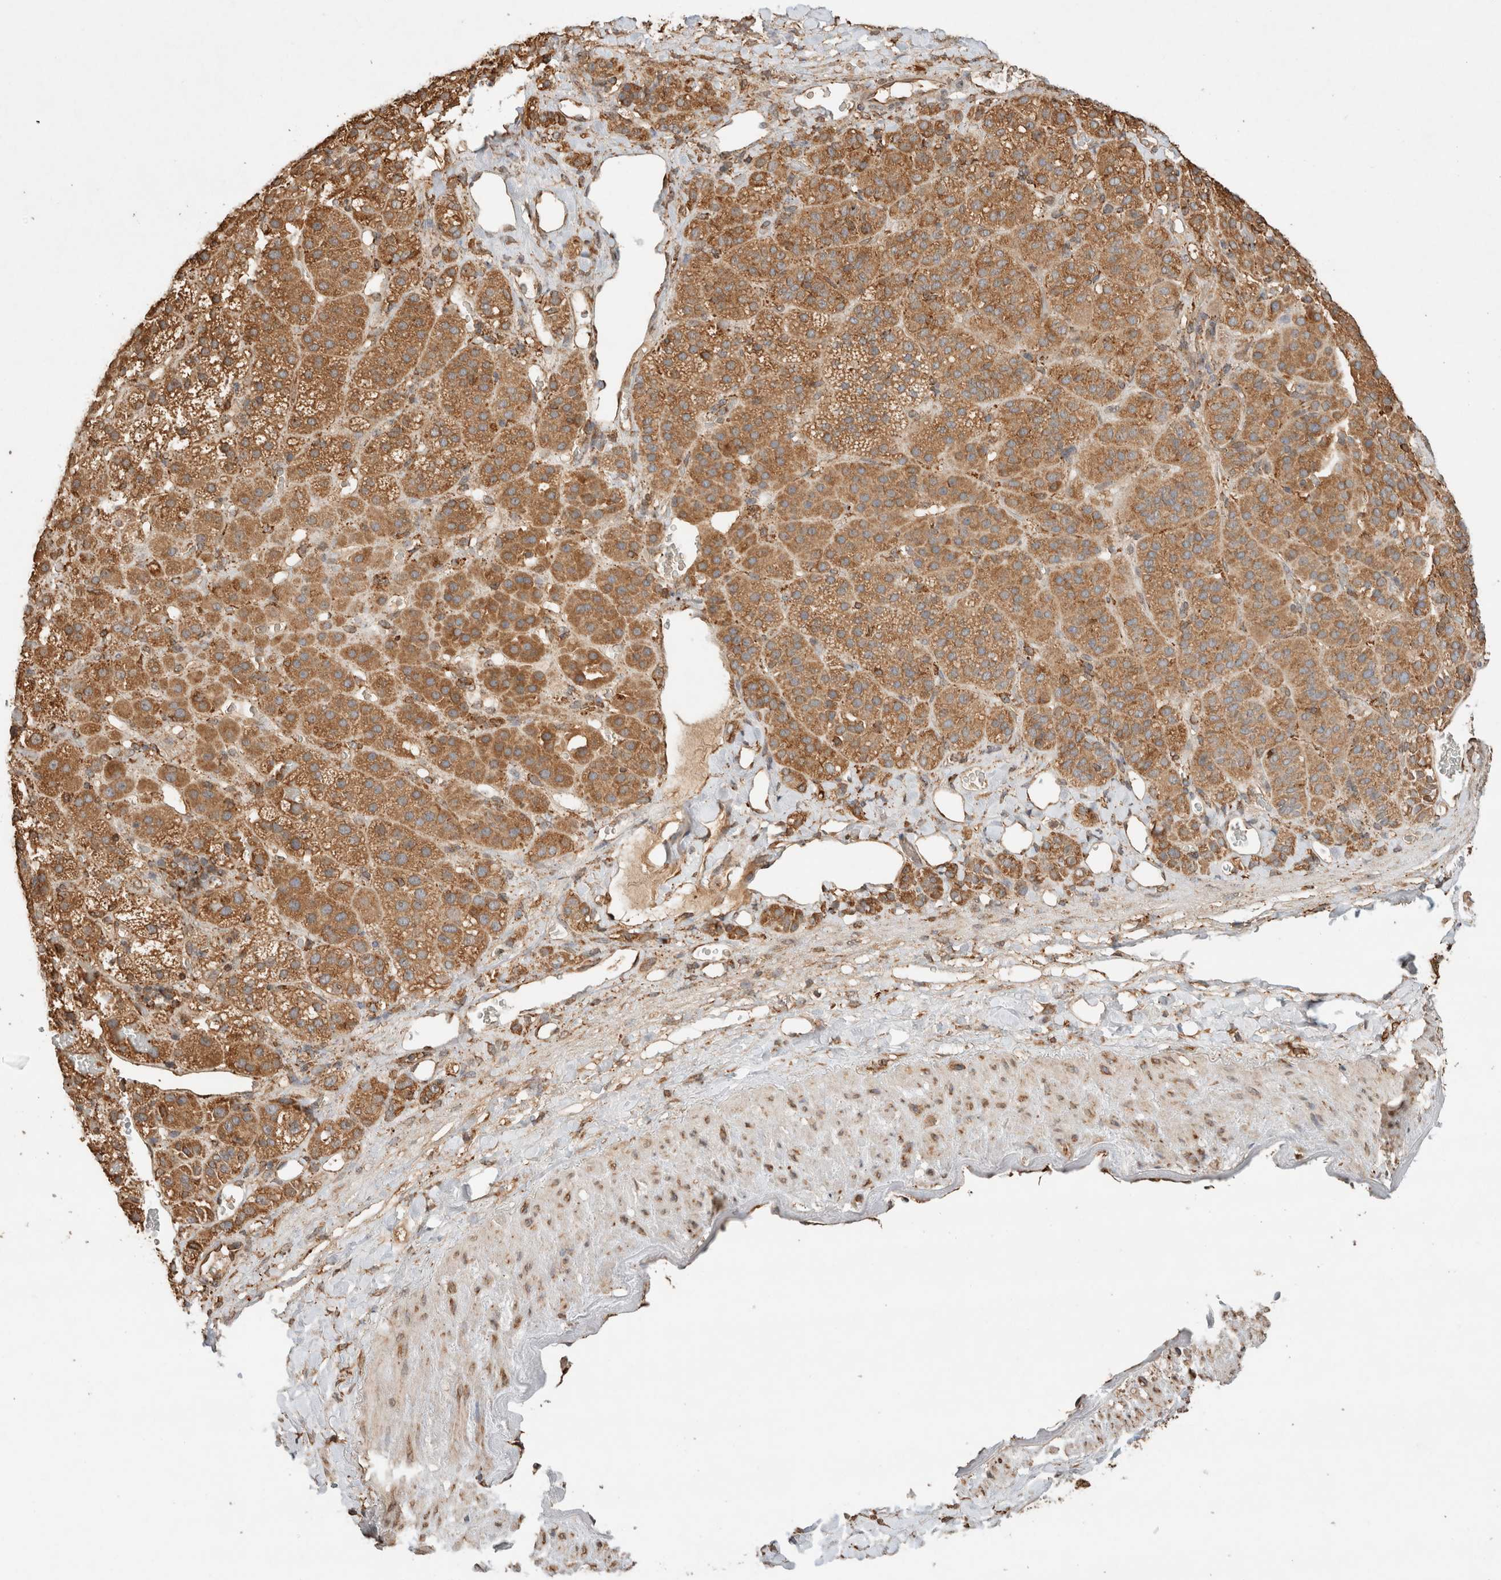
{"staining": {"intensity": "moderate", "quantity": ">75%", "location": "cytoplasmic/membranous"}, "tissue": "adrenal gland", "cell_type": "Glandular cells", "image_type": "normal", "snomed": [{"axis": "morphology", "description": "Normal tissue, NOS"}, {"axis": "topography", "description": "Adrenal gland"}], "caption": "Protein analysis of normal adrenal gland reveals moderate cytoplasmic/membranous positivity in approximately >75% of glandular cells.", "gene": "ERAP1", "patient": {"sex": "male", "age": 57}}